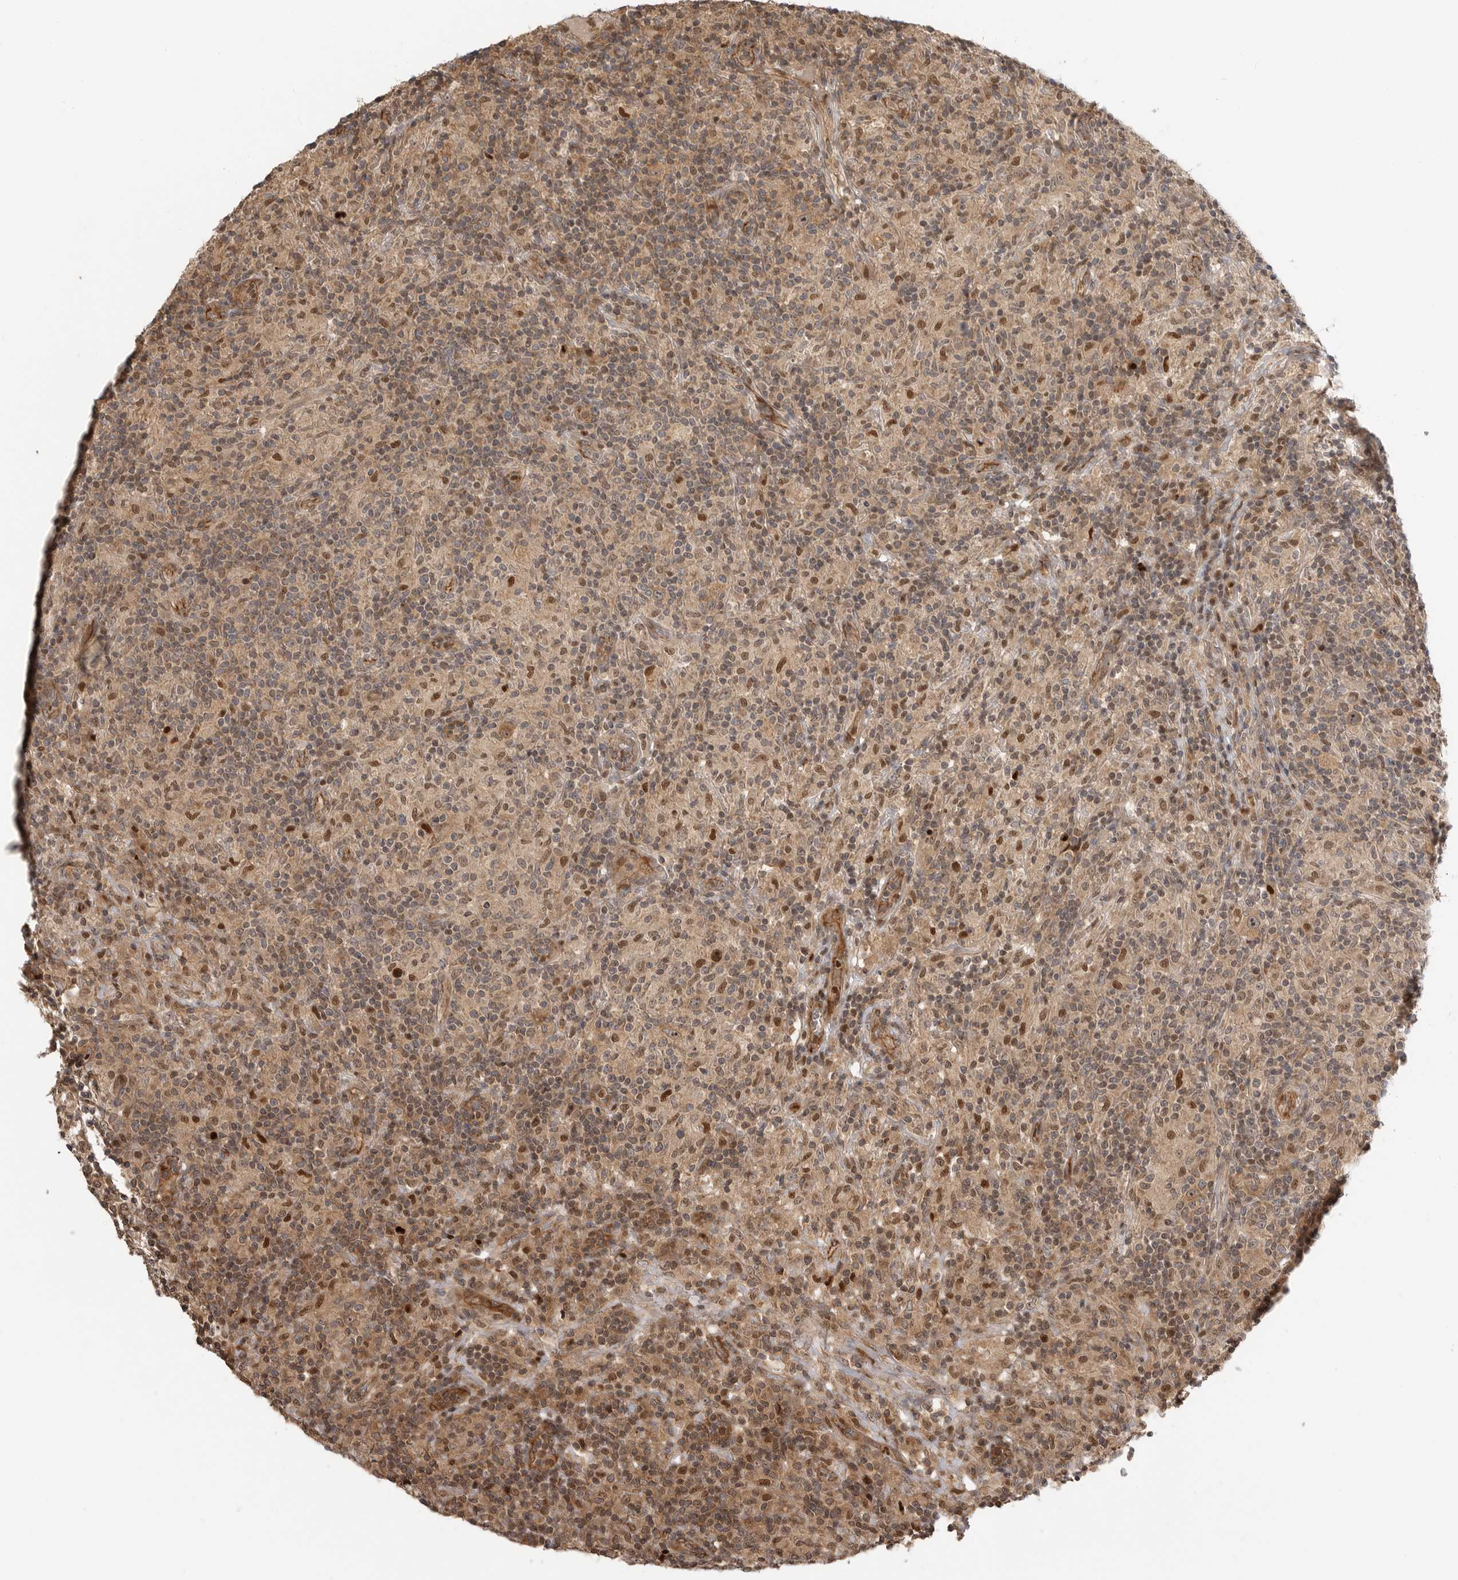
{"staining": {"intensity": "moderate", "quantity": ">75%", "location": "cytoplasmic/membranous,nuclear"}, "tissue": "lymphoma", "cell_type": "Tumor cells", "image_type": "cancer", "snomed": [{"axis": "morphology", "description": "Hodgkin's disease, NOS"}, {"axis": "topography", "description": "Lymph node"}], "caption": "Tumor cells display moderate cytoplasmic/membranous and nuclear staining in about >75% of cells in Hodgkin's disease.", "gene": "STRAP", "patient": {"sex": "male", "age": 70}}